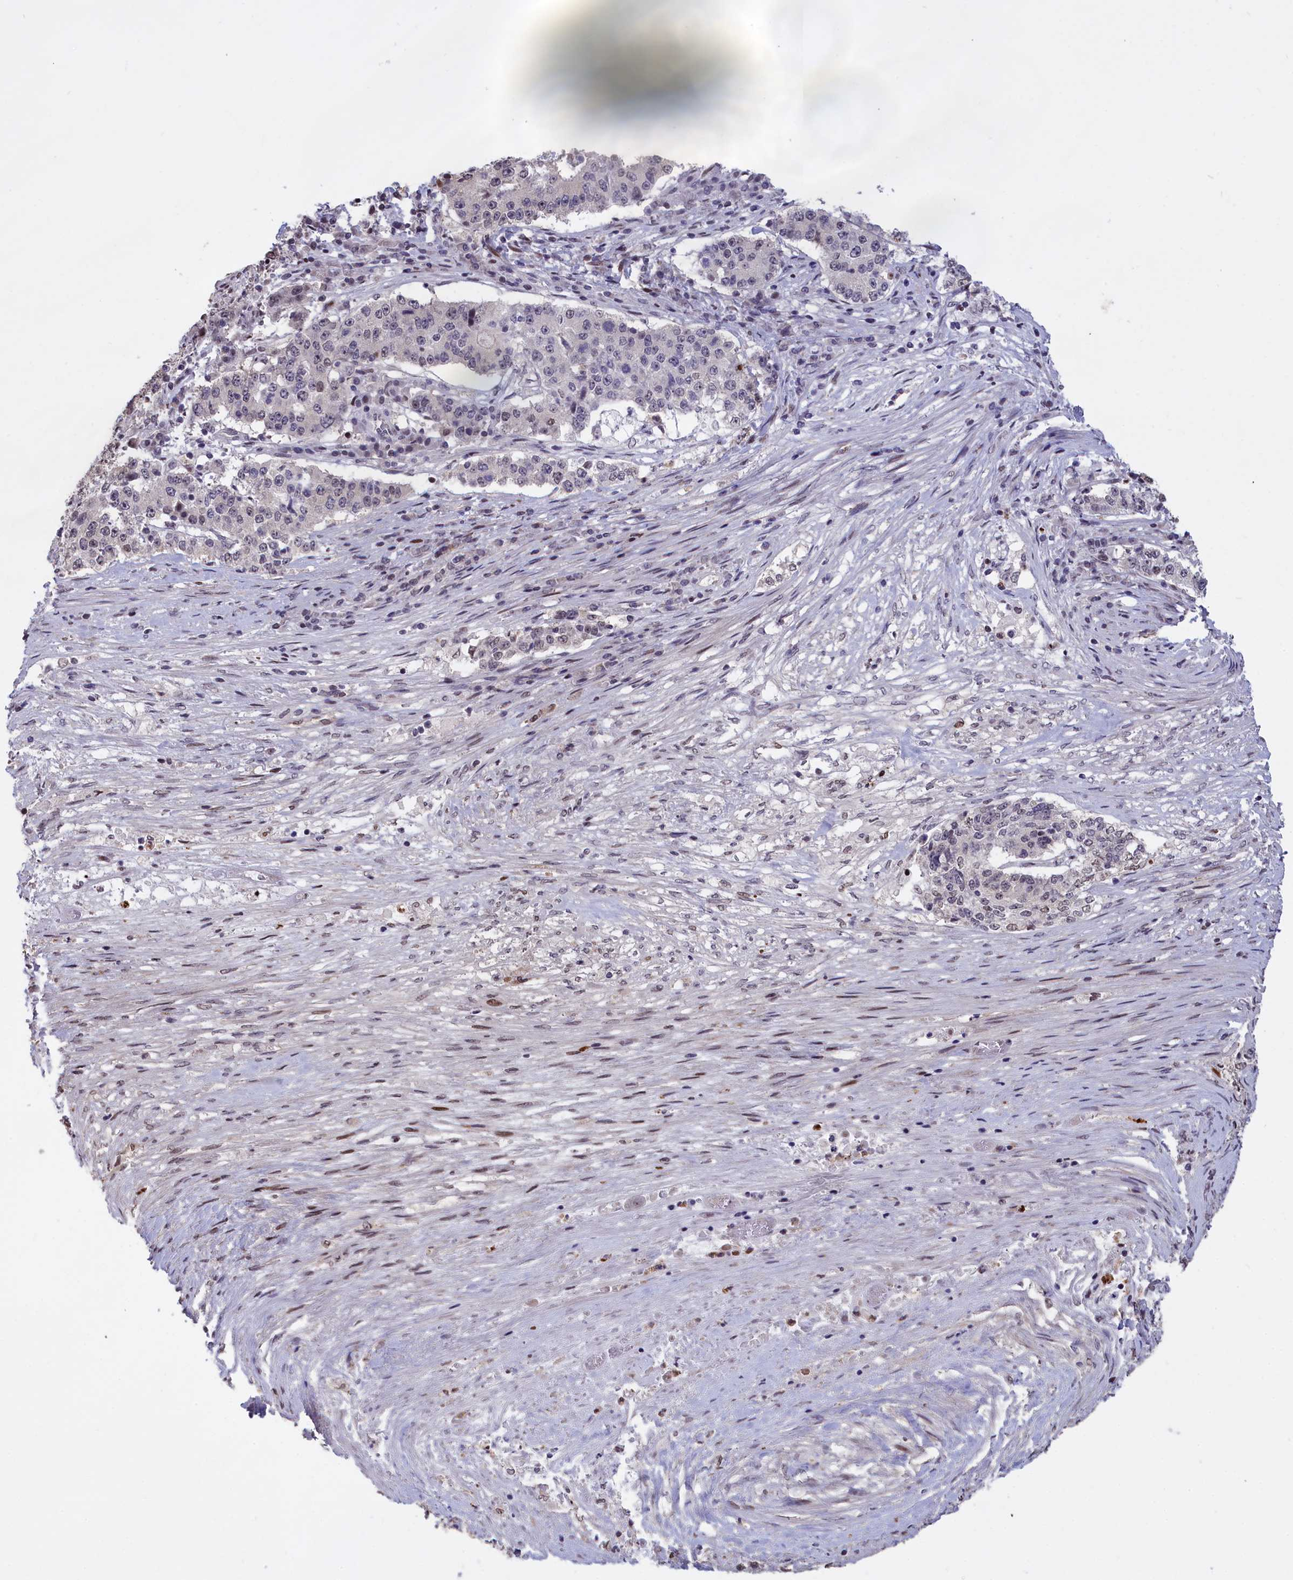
{"staining": {"intensity": "negative", "quantity": "none", "location": "none"}, "tissue": "stomach cancer", "cell_type": "Tumor cells", "image_type": "cancer", "snomed": [{"axis": "morphology", "description": "Adenocarcinoma, NOS"}, {"axis": "topography", "description": "Stomach"}], "caption": "Immunohistochemistry photomicrograph of neoplastic tissue: adenocarcinoma (stomach) stained with DAB (3,3'-diaminobenzidine) demonstrates no significant protein positivity in tumor cells.", "gene": "RELB", "patient": {"sex": "male", "age": 59}}